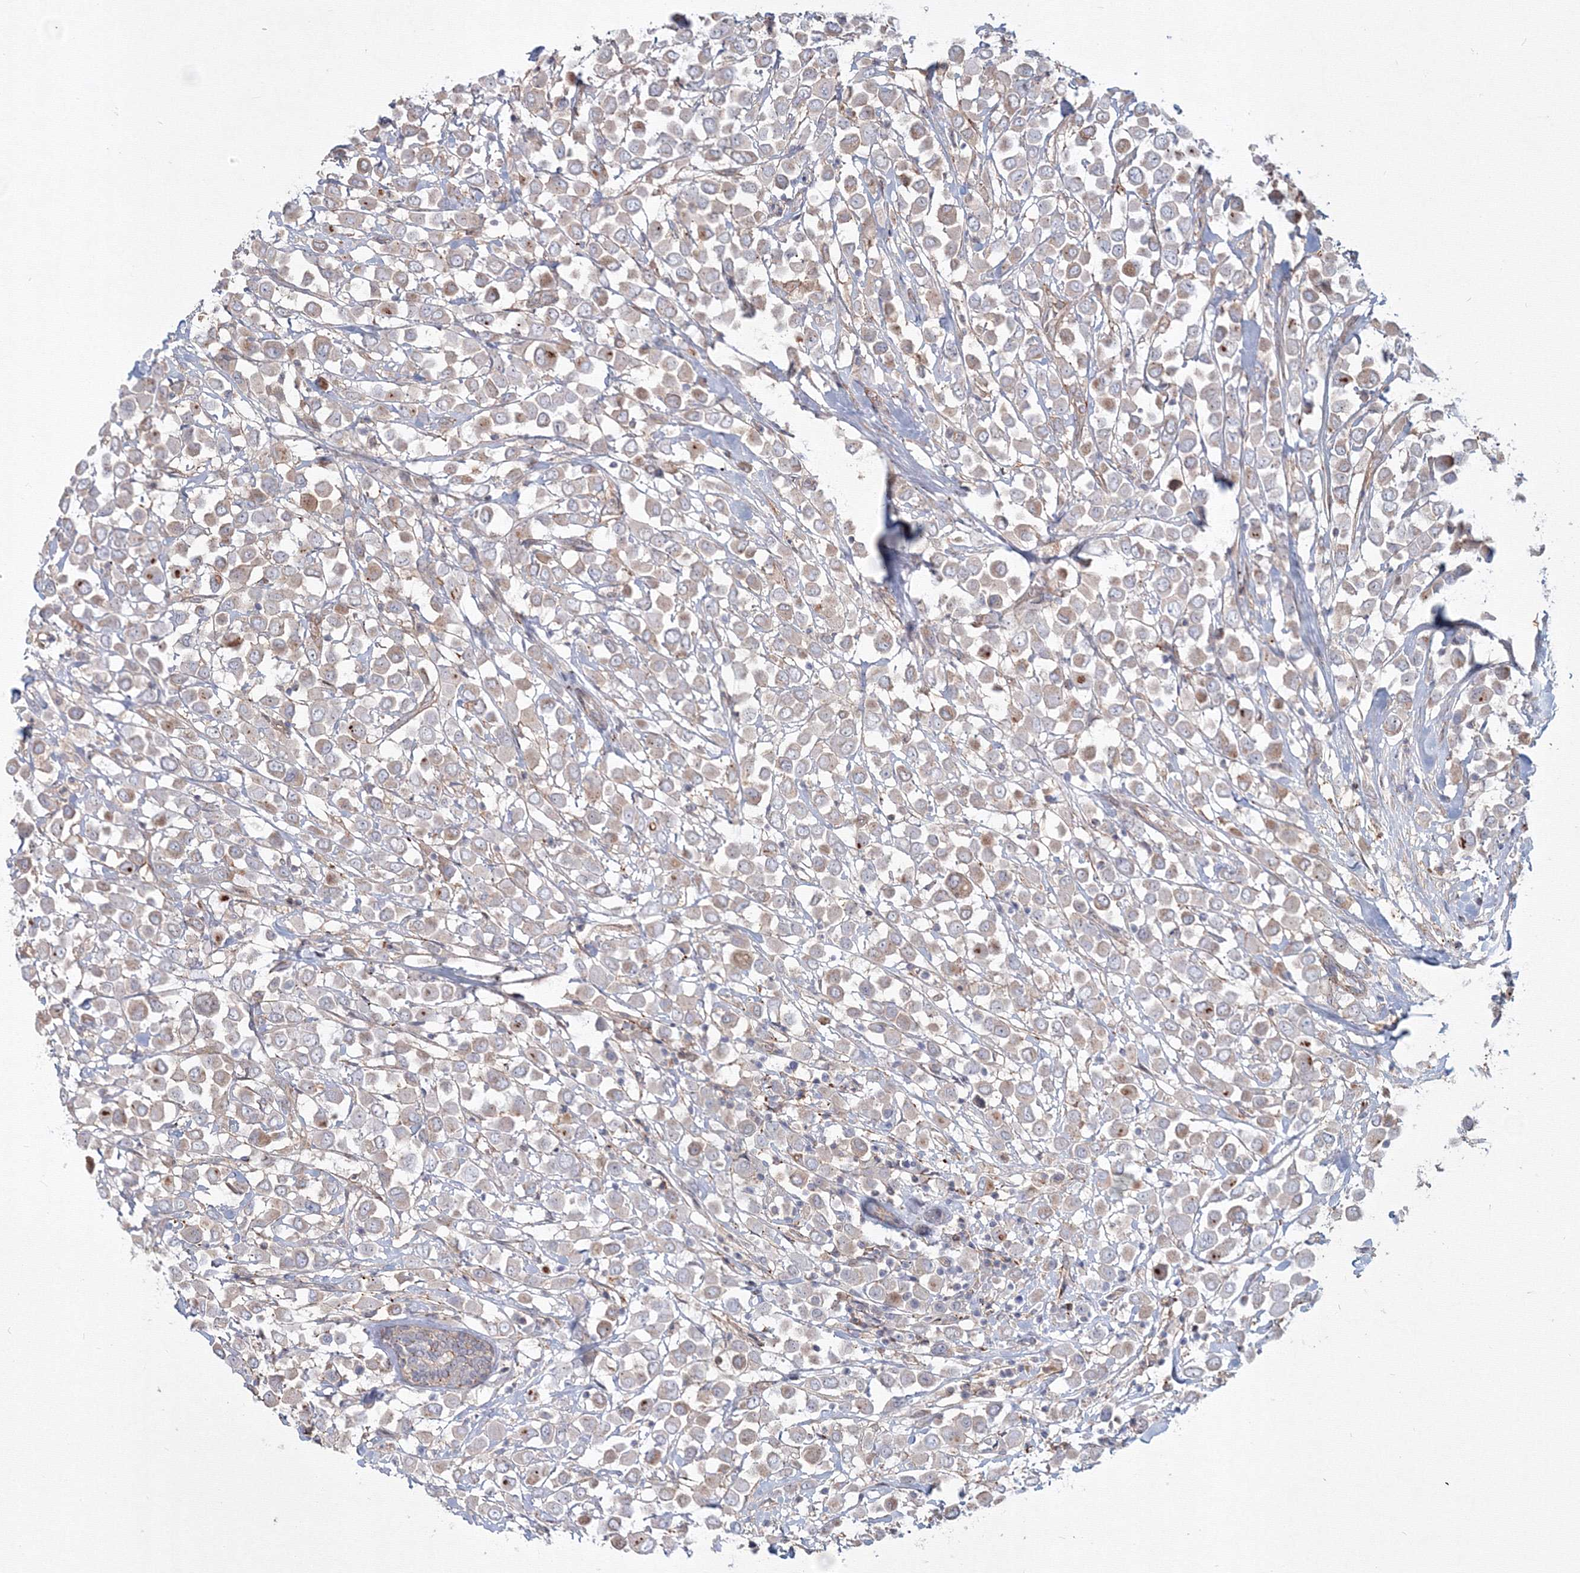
{"staining": {"intensity": "weak", "quantity": "<25%", "location": "cytoplasmic/membranous"}, "tissue": "breast cancer", "cell_type": "Tumor cells", "image_type": "cancer", "snomed": [{"axis": "morphology", "description": "Duct carcinoma"}, {"axis": "topography", "description": "Breast"}], "caption": "Immunohistochemical staining of human intraductal carcinoma (breast) displays no significant expression in tumor cells.", "gene": "SH3PXD2A", "patient": {"sex": "female", "age": 61}}